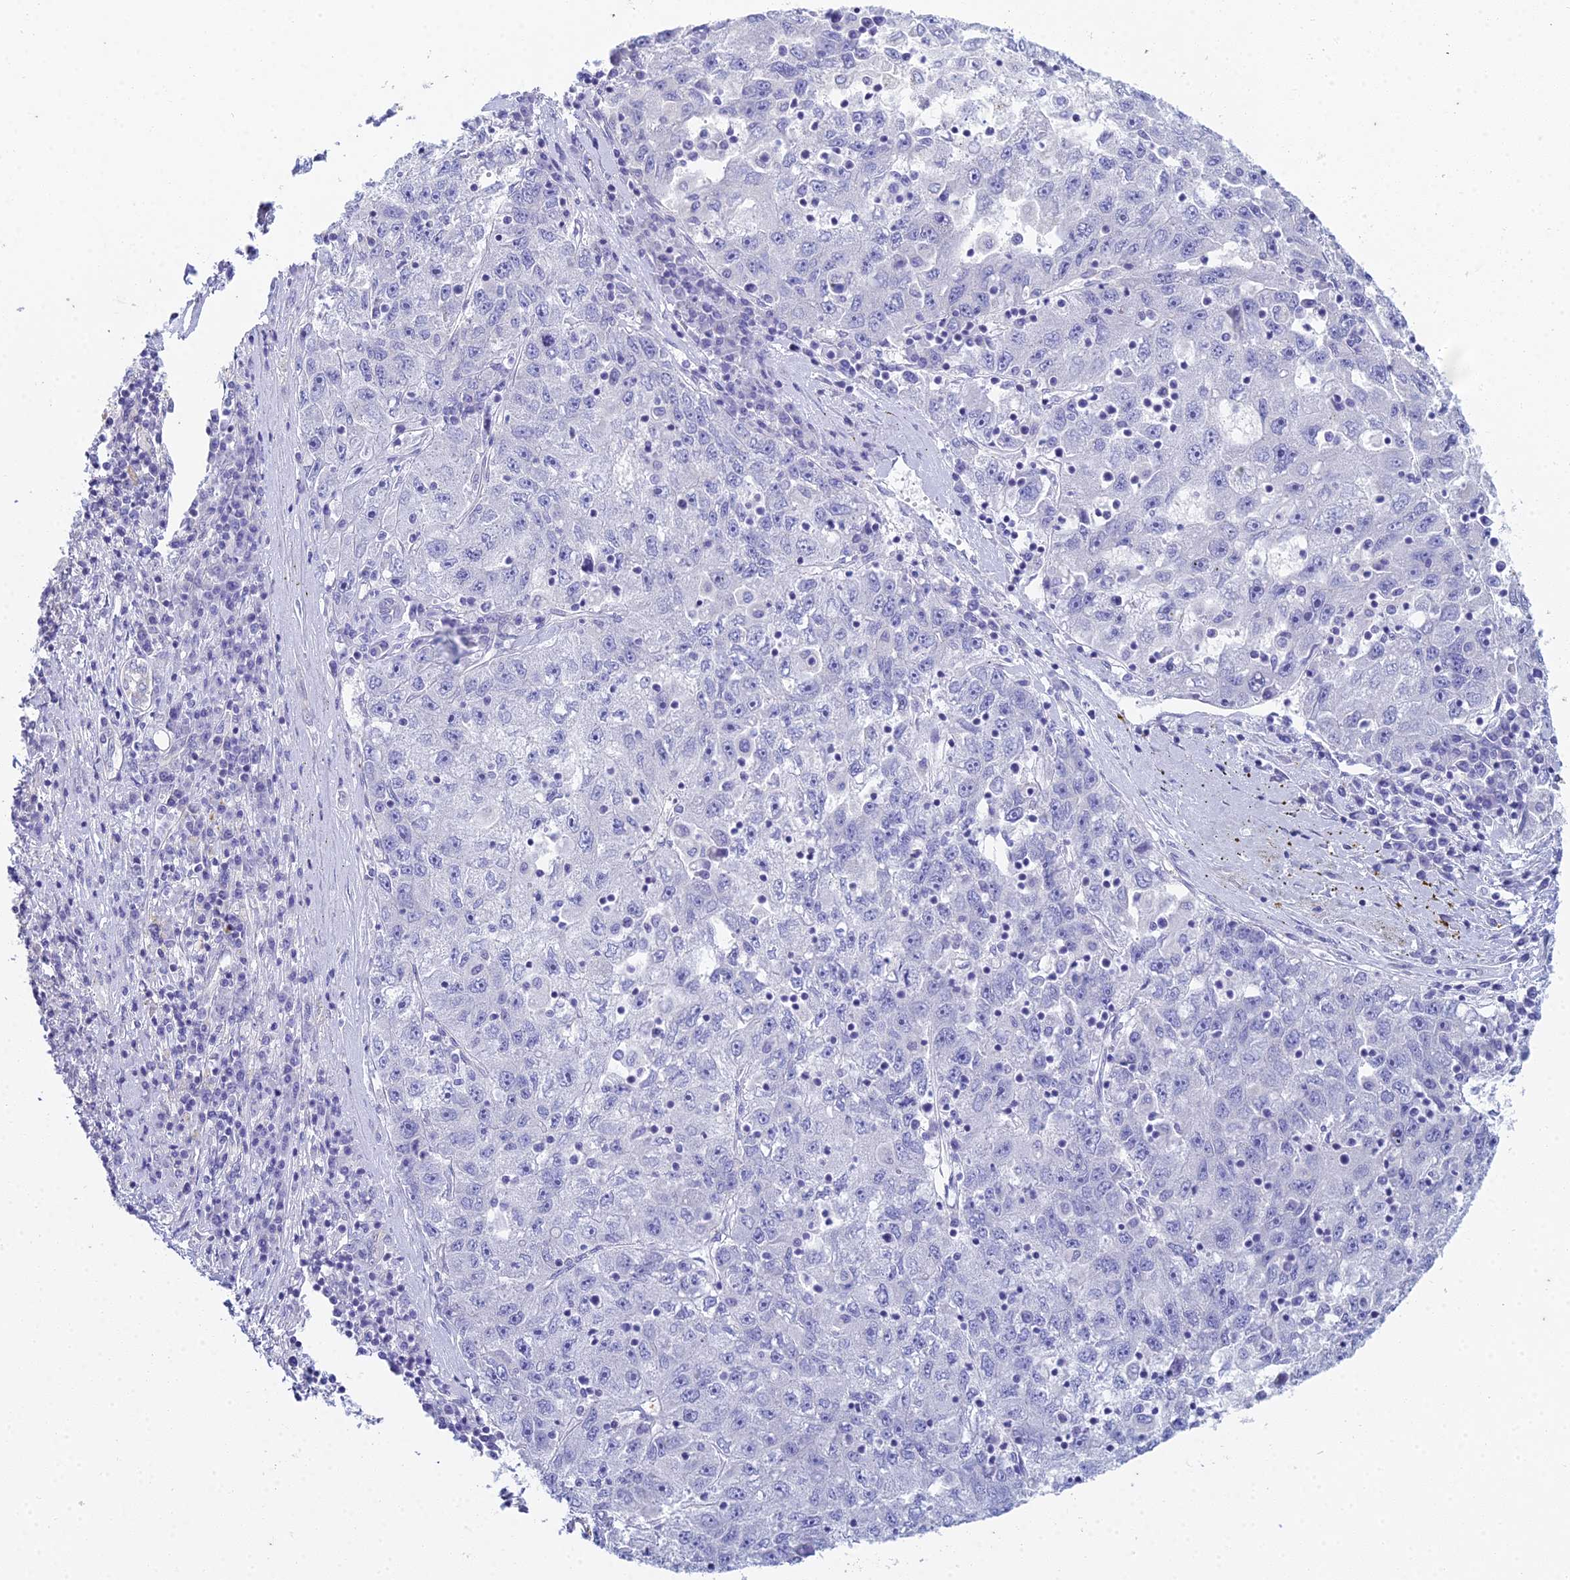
{"staining": {"intensity": "negative", "quantity": "none", "location": "none"}, "tissue": "liver cancer", "cell_type": "Tumor cells", "image_type": "cancer", "snomed": [{"axis": "morphology", "description": "Carcinoma, Hepatocellular, NOS"}, {"axis": "topography", "description": "Liver"}], "caption": "Immunohistochemical staining of human liver hepatocellular carcinoma exhibits no significant positivity in tumor cells. (Brightfield microscopy of DAB (3,3'-diaminobenzidine) immunohistochemistry at high magnification).", "gene": "EEF2KMT", "patient": {"sex": "male", "age": 49}}